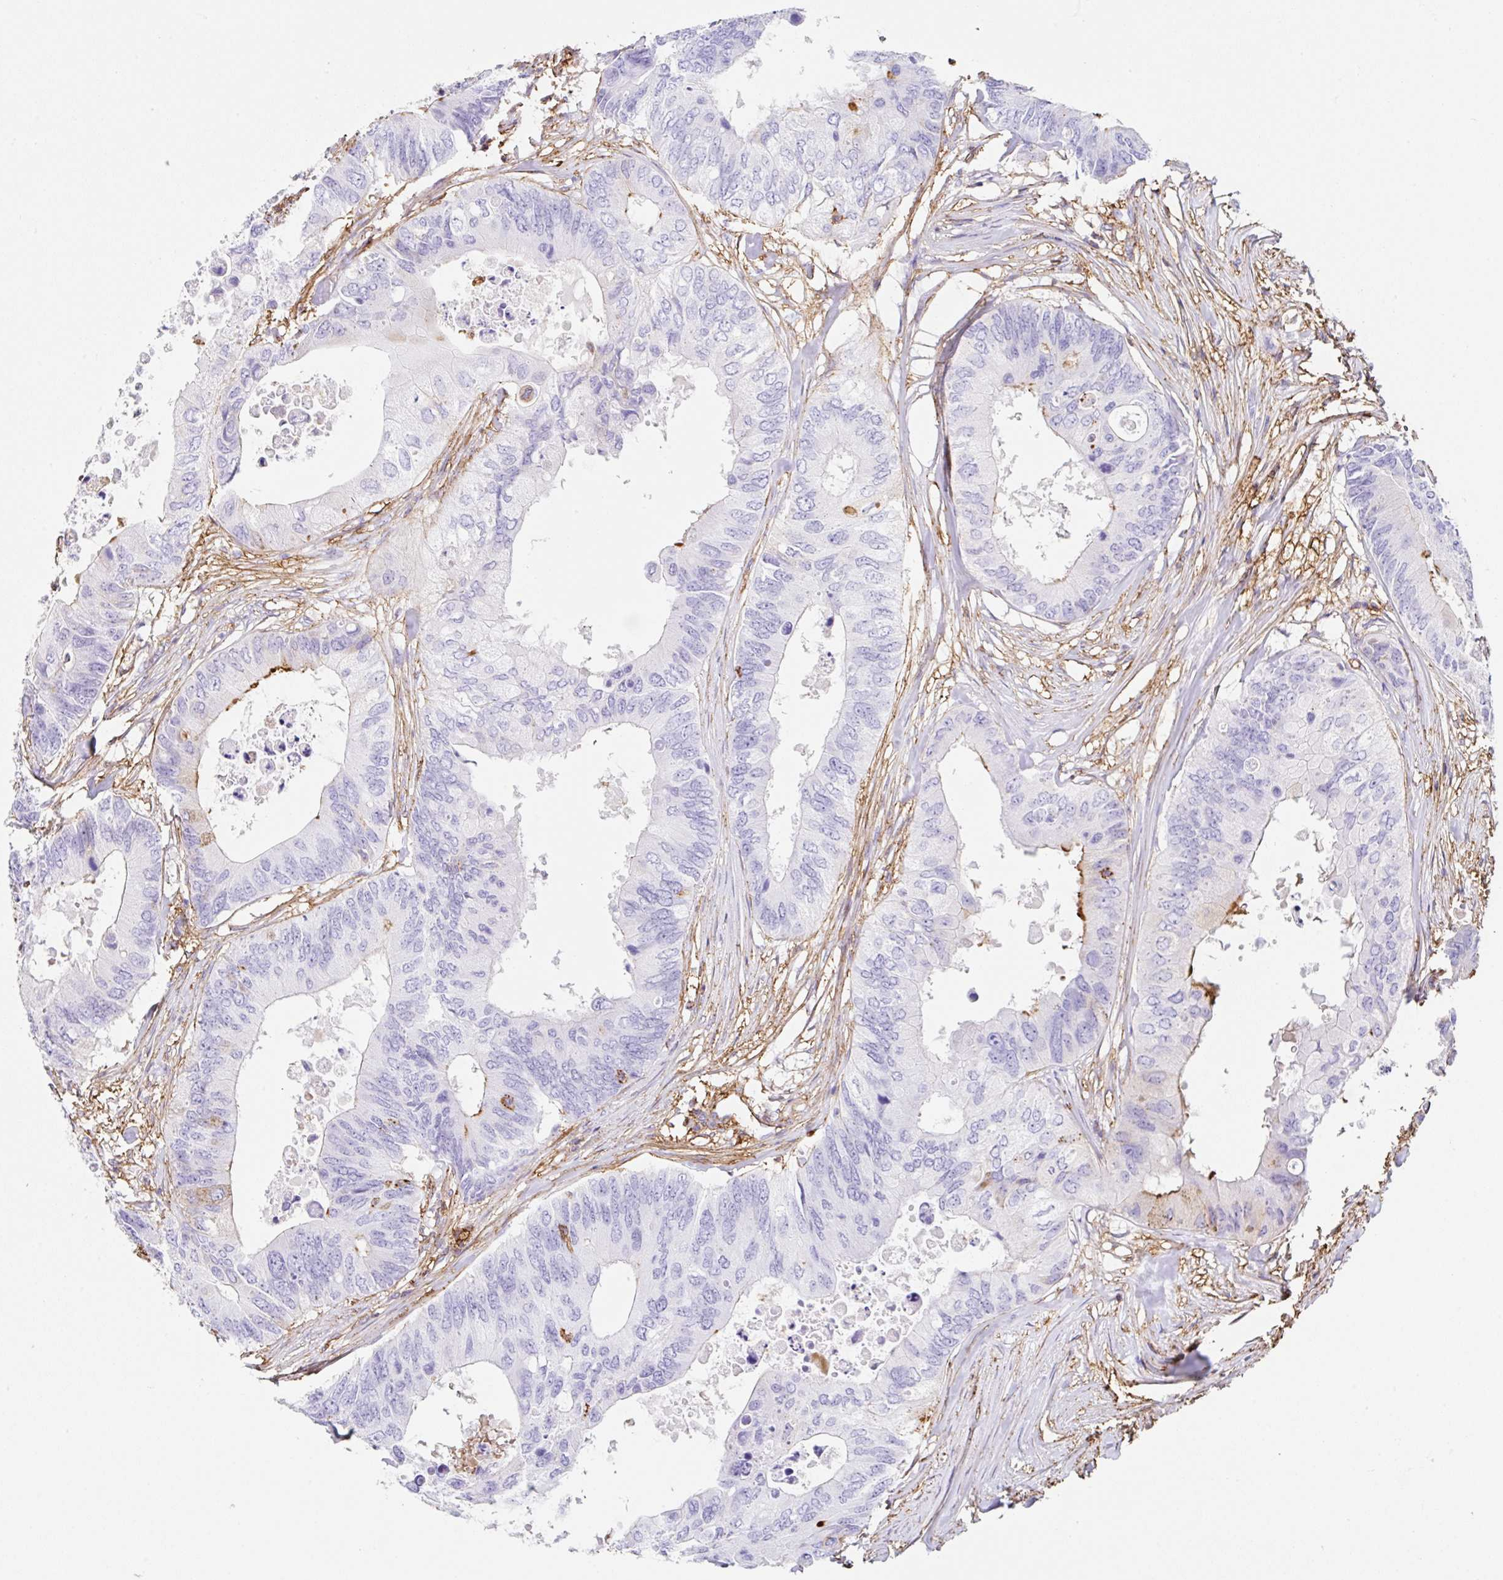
{"staining": {"intensity": "negative", "quantity": "none", "location": "none"}, "tissue": "colorectal cancer", "cell_type": "Tumor cells", "image_type": "cancer", "snomed": [{"axis": "morphology", "description": "Adenocarcinoma, NOS"}, {"axis": "topography", "description": "Colon"}], "caption": "This photomicrograph is of colorectal adenocarcinoma stained with IHC to label a protein in brown with the nuclei are counter-stained blue. There is no staining in tumor cells. The staining was performed using DAB (3,3'-diaminobenzidine) to visualize the protein expression in brown, while the nuclei were stained in blue with hematoxylin (Magnification: 20x).", "gene": "MTTP", "patient": {"sex": "male", "age": 71}}